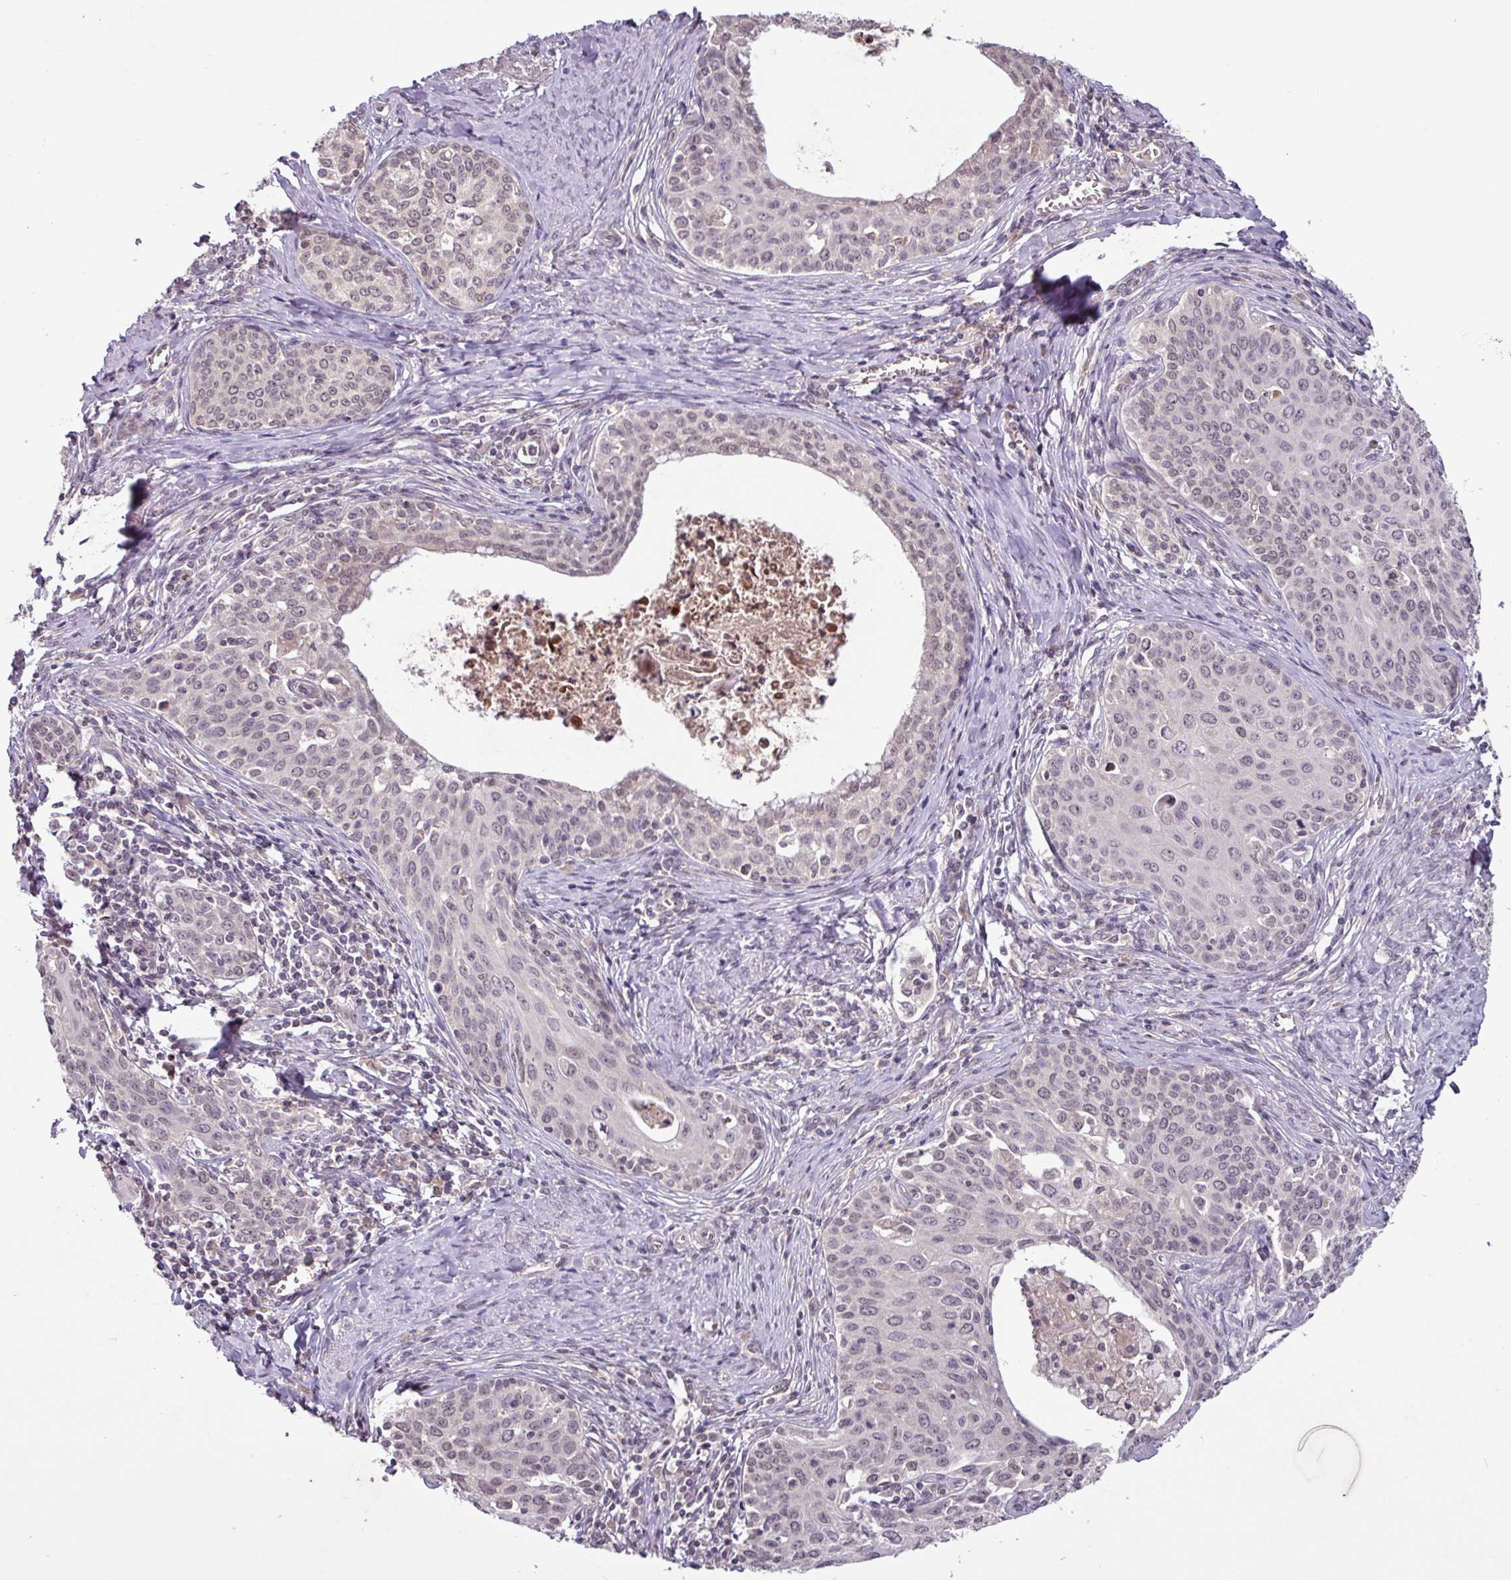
{"staining": {"intensity": "negative", "quantity": "none", "location": "none"}, "tissue": "cervical cancer", "cell_type": "Tumor cells", "image_type": "cancer", "snomed": [{"axis": "morphology", "description": "Squamous cell carcinoma, NOS"}, {"axis": "morphology", "description": "Adenocarcinoma, NOS"}, {"axis": "topography", "description": "Cervix"}], "caption": "This photomicrograph is of cervical squamous cell carcinoma stained with IHC to label a protein in brown with the nuclei are counter-stained blue. There is no staining in tumor cells.", "gene": "SLC5A10", "patient": {"sex": "female", "age": 52}}